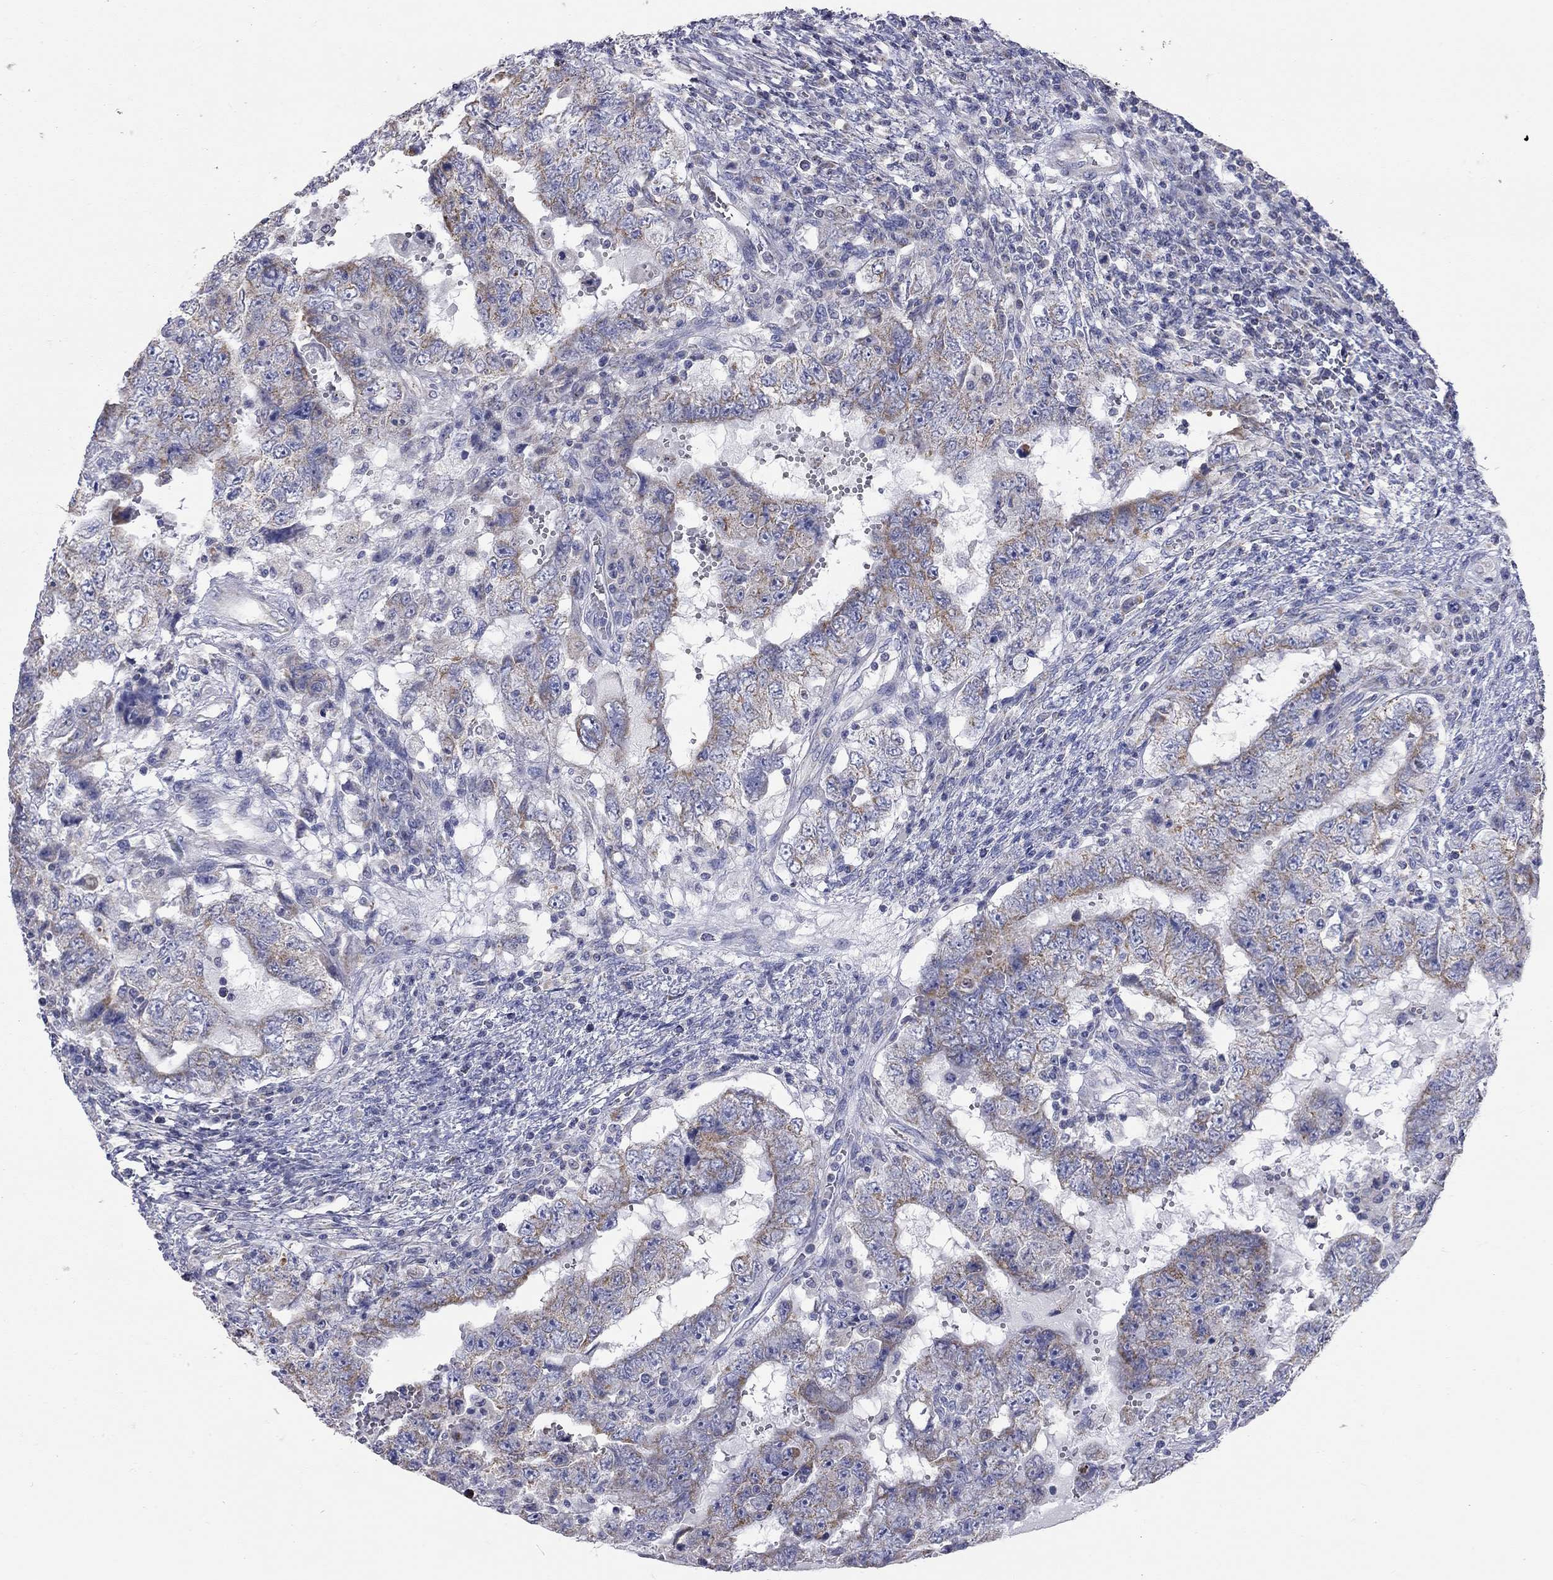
{"staining": {"intensity": "strong", "quantity": "<25%", "location": "cytoplasmic/membranous"}, "tissue": "testis cancer", "cell_type": "Tumor cells", "image_type": "cancer", "snomed": [{"axis": "morphology", "description": "Carcinoma, Embryonal, NOS"}, {"axis": "topography", "description": "Testis"}], "caption": "Protein expression analysis of human testis embryonal carcinoma reveals strong cytoplasmic/membranous staining in approximately <25% of tumor cells. The protein of interest is stained brown, and the nuclei are stained in blue (DAB (3,3'-diaminobenzidine) IHC with brightfield microscopy, high magnification).", "gene": "CFAP161", "patient": {"sex": "male", "age": 26}}